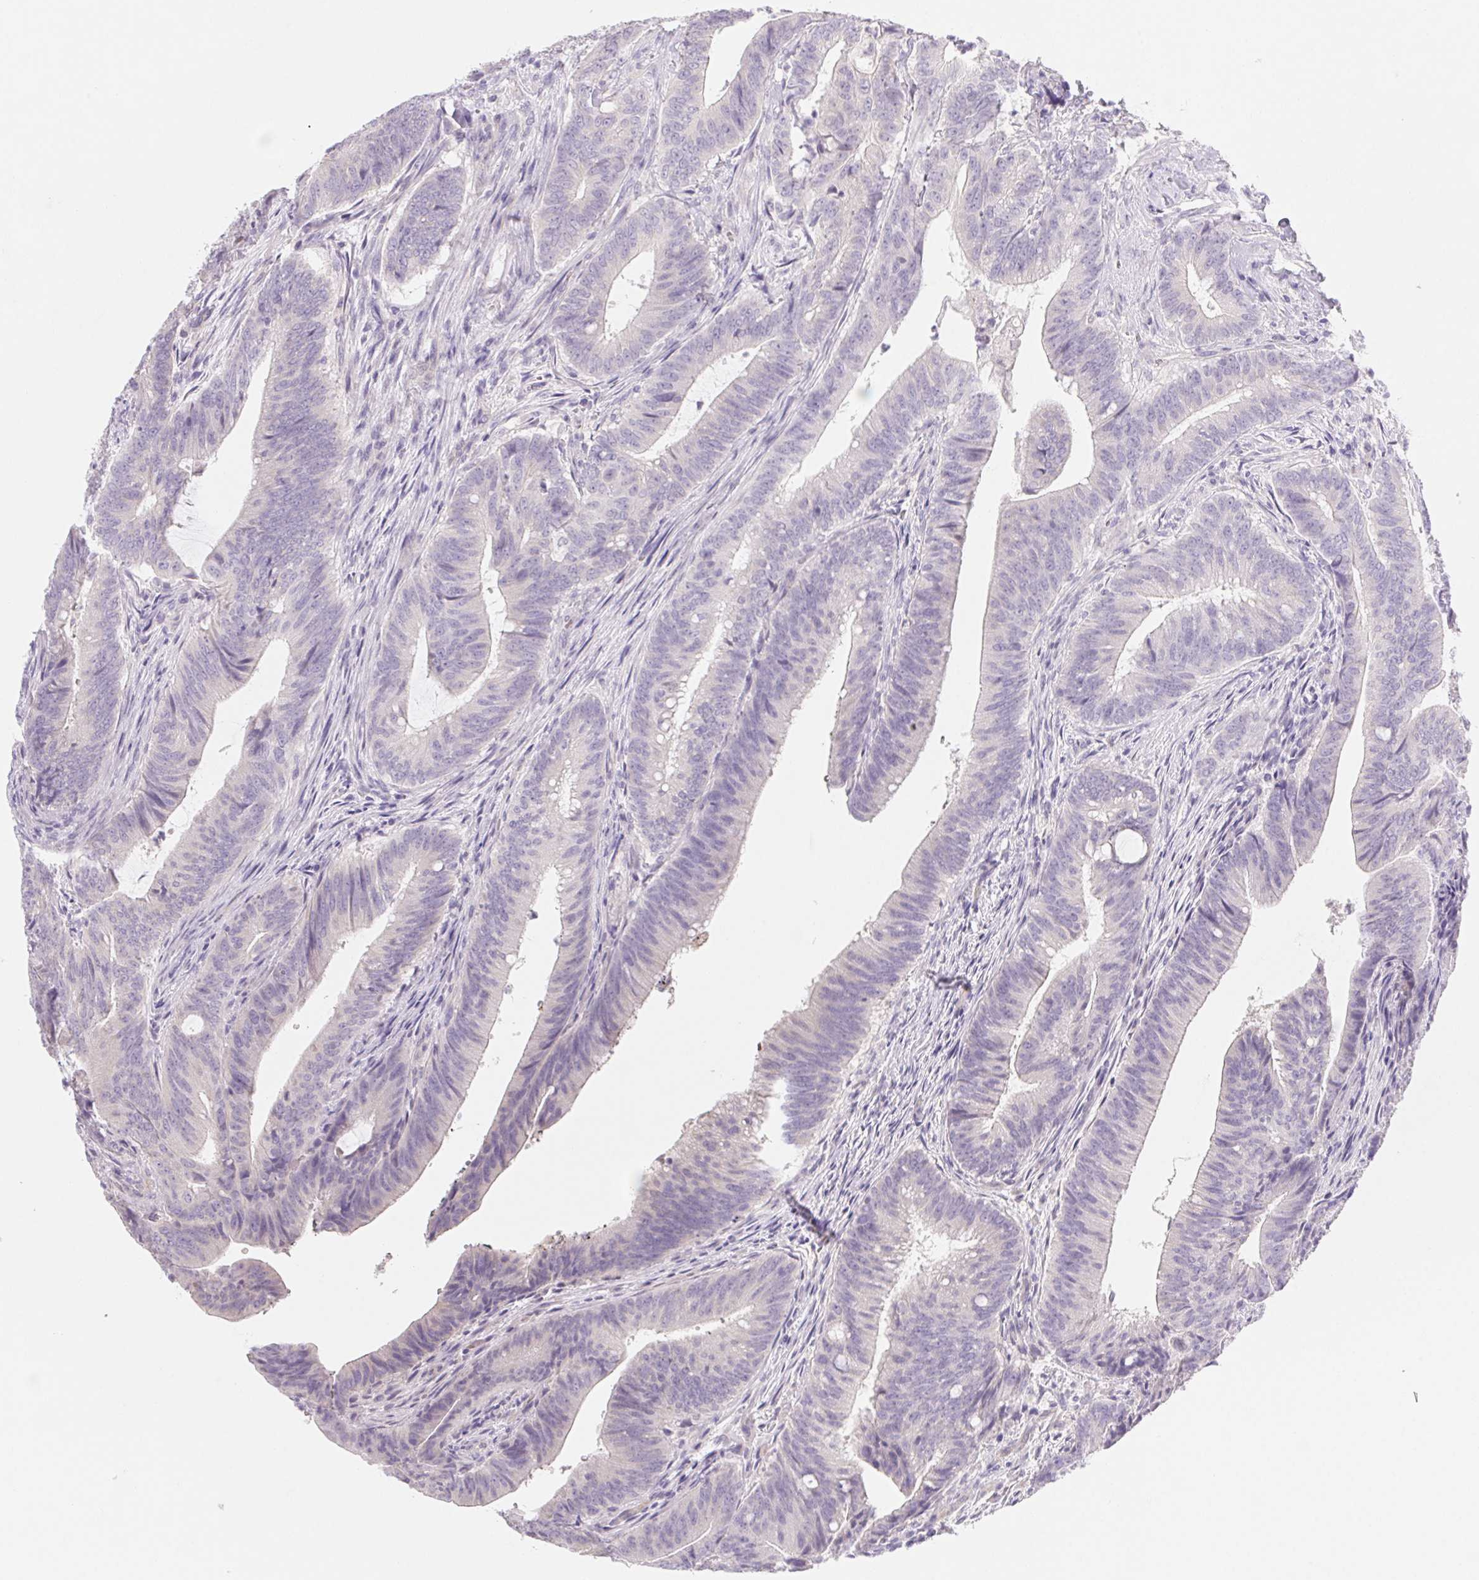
{"staining": {"intensity": "negative", "quantity": "none", "location": "none"}, "tissue": "colorectal cancer", "cell_type": "Tumor cells", "image_type": "cancer", "snomed": [{"axis": "morphology", "description": "Adenocarcinoma, NOS"}, {"axis": "topography", "description": "Colon"}], "caption": "Immunohistochemistry image of human colorectal adenocarcinoma stained for a protein (brown), which reveals no positivity in tumor cells. (DAB immunohistochemistry visualized using brightfield microscopy, high magnification).", "gene": "CTNND2", "patient": {"sex": "female", "age": 43}}